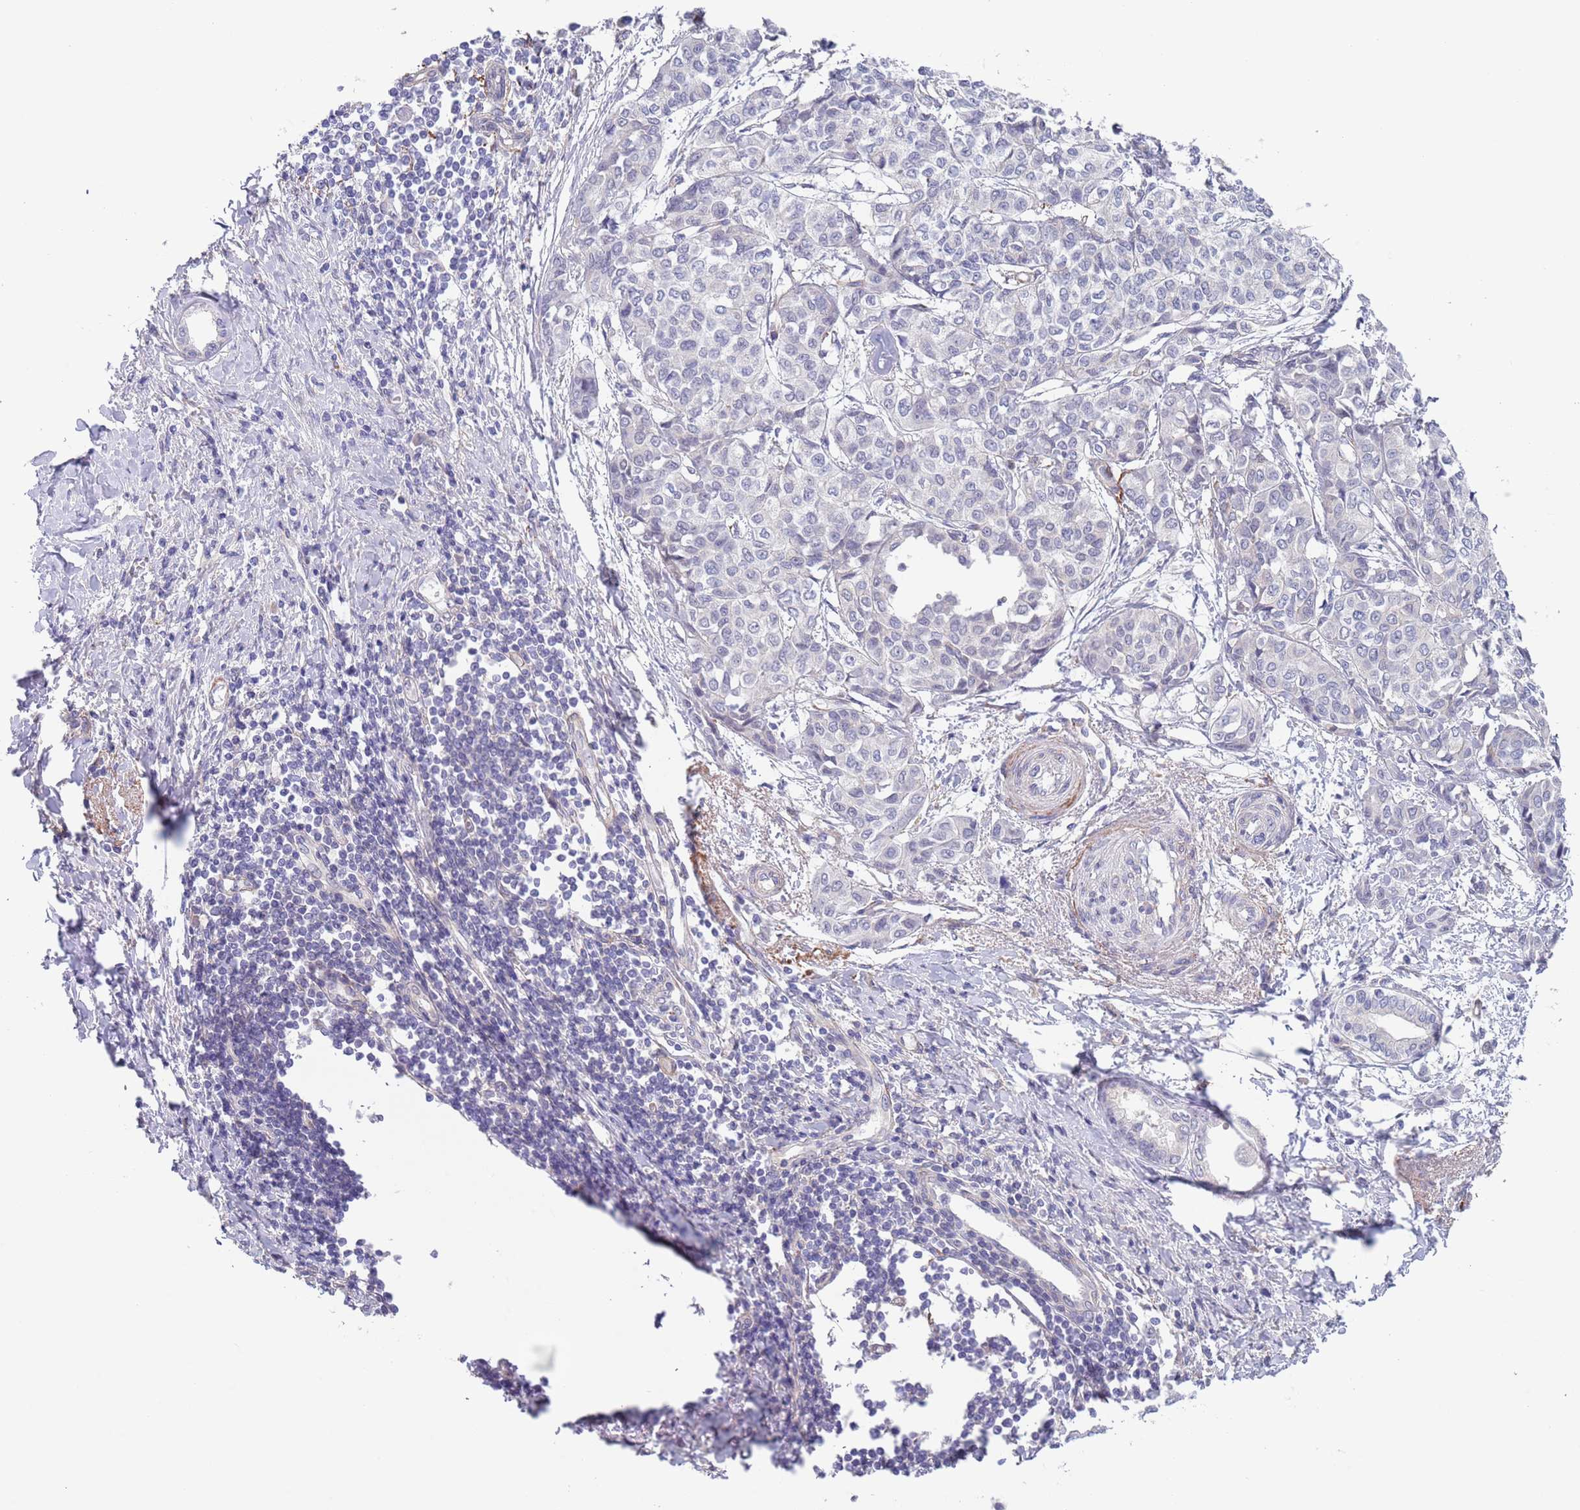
{"staining": {"intensity": "negative", "quantity": "none", "location": "none"}, "tissue": "liver cancer", "cell_type": "Tumor cells", "image_type": "cancer", "snomed": [{"axis": "morphology", "description": "Cholangiocarcinoma"}, {"axis": "topography", "description": "Liver"}], "caption": "Histopathology image shows no significant protein expression in tumor cells of liver cancer. (DAB immunohistochemistry visualized using brightfield microscopy, high magnification).", "gene": "RNF169", "patient": {"sex": "female", "age": 77}}